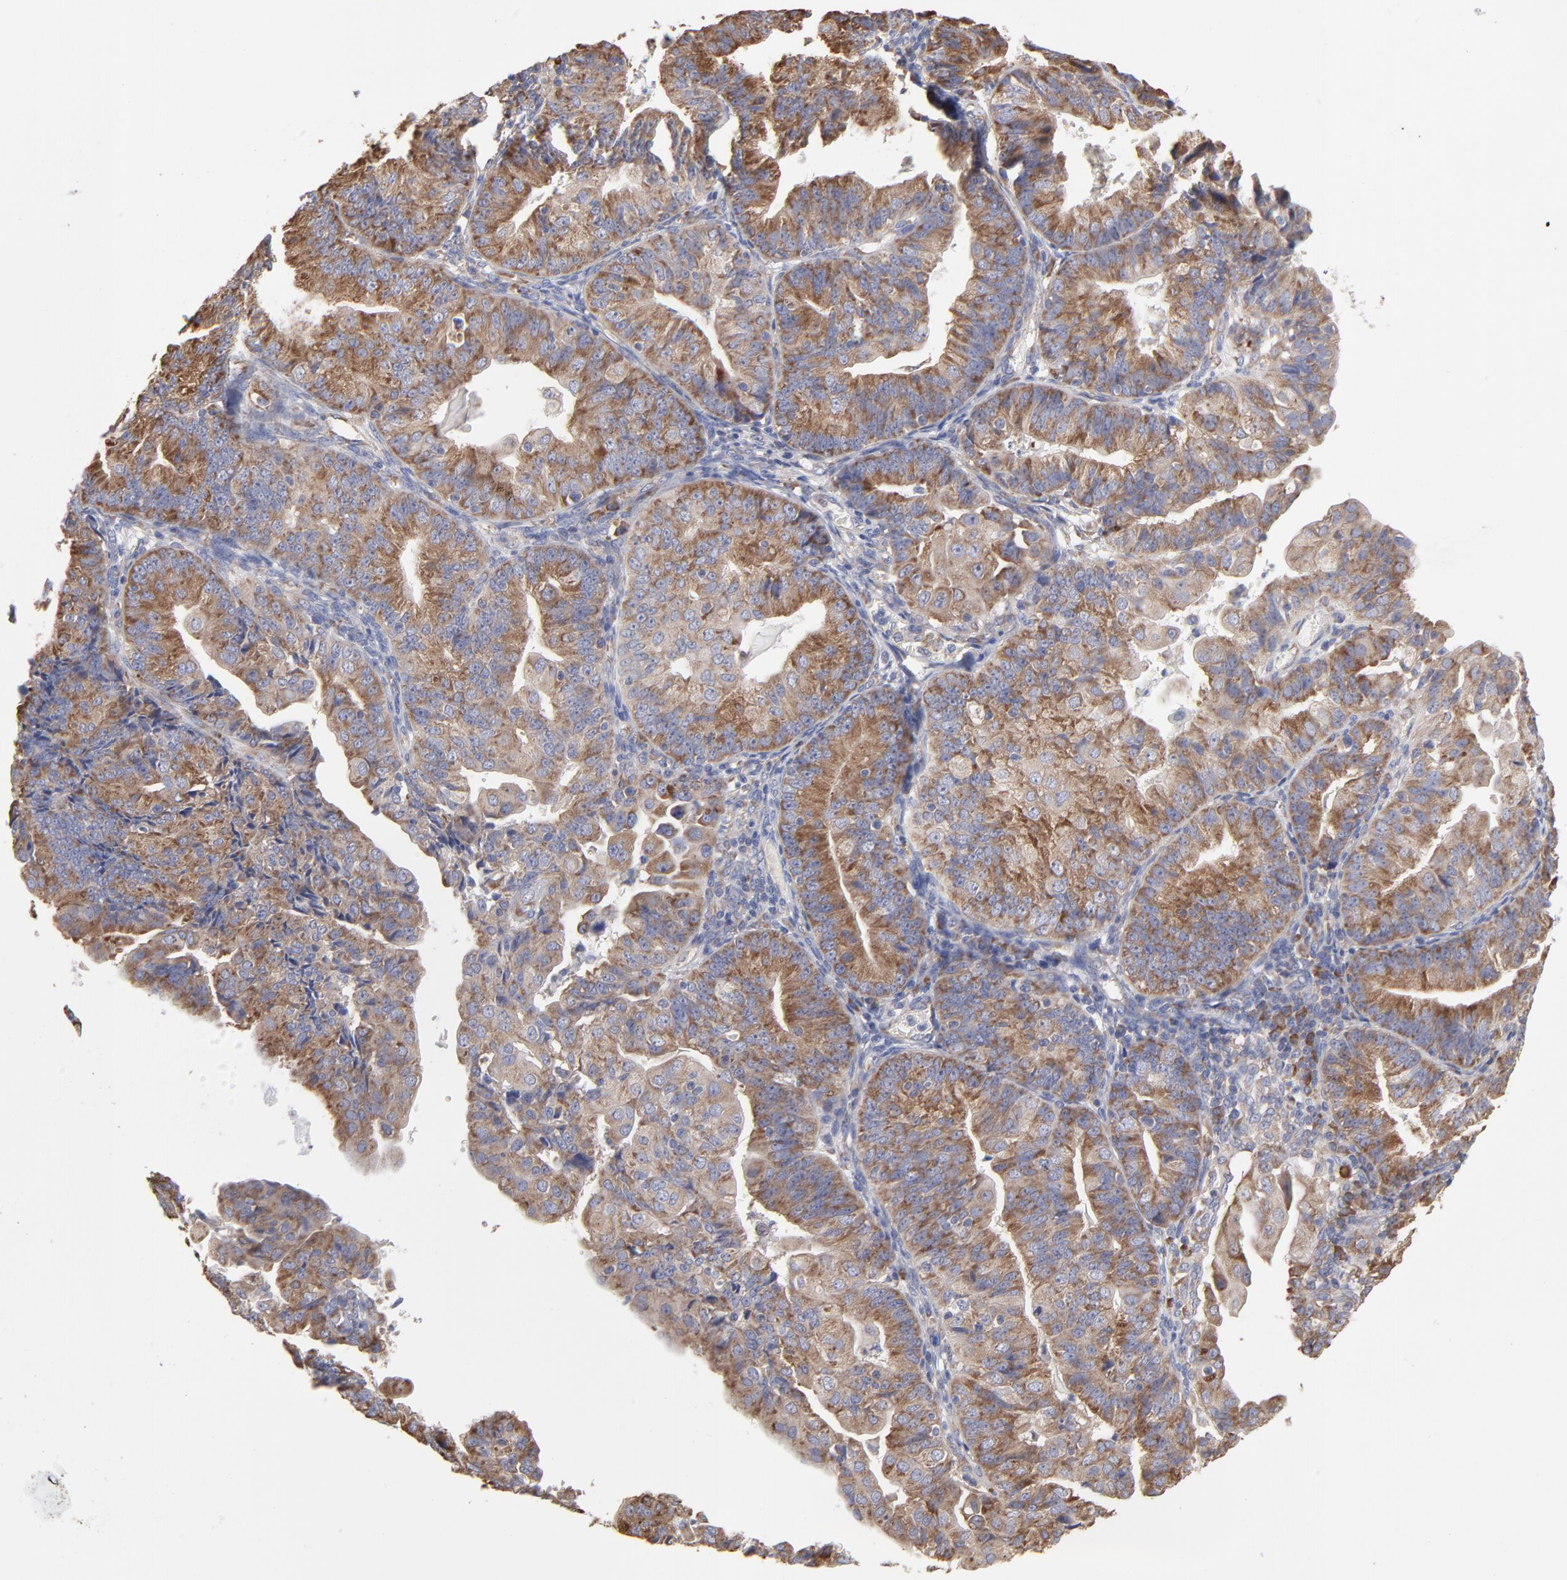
{"staining": {"intensity": "moderate", "quantity": ">75%", "location": "cytoplasmic/membranous"}, "tissue": "endometrial cancer", "cell_type": "Tumor cells", "image_type": "cancer", "snomed": [{"axis": "morphology", "description": "Adenocarcinoma, NOS"}, {"axis": "topography", "description": "Endometrium"}], "caption": "This photomicrograph displays immunohistochemistry (IHC) staining of adenocarcinoma (endometrial), with medium moderate cytoplasmic/membranous staining in approximately >75% of tumor cells.", "gene": "RPL3", "patient": {"sex": "female", "age": 56}}